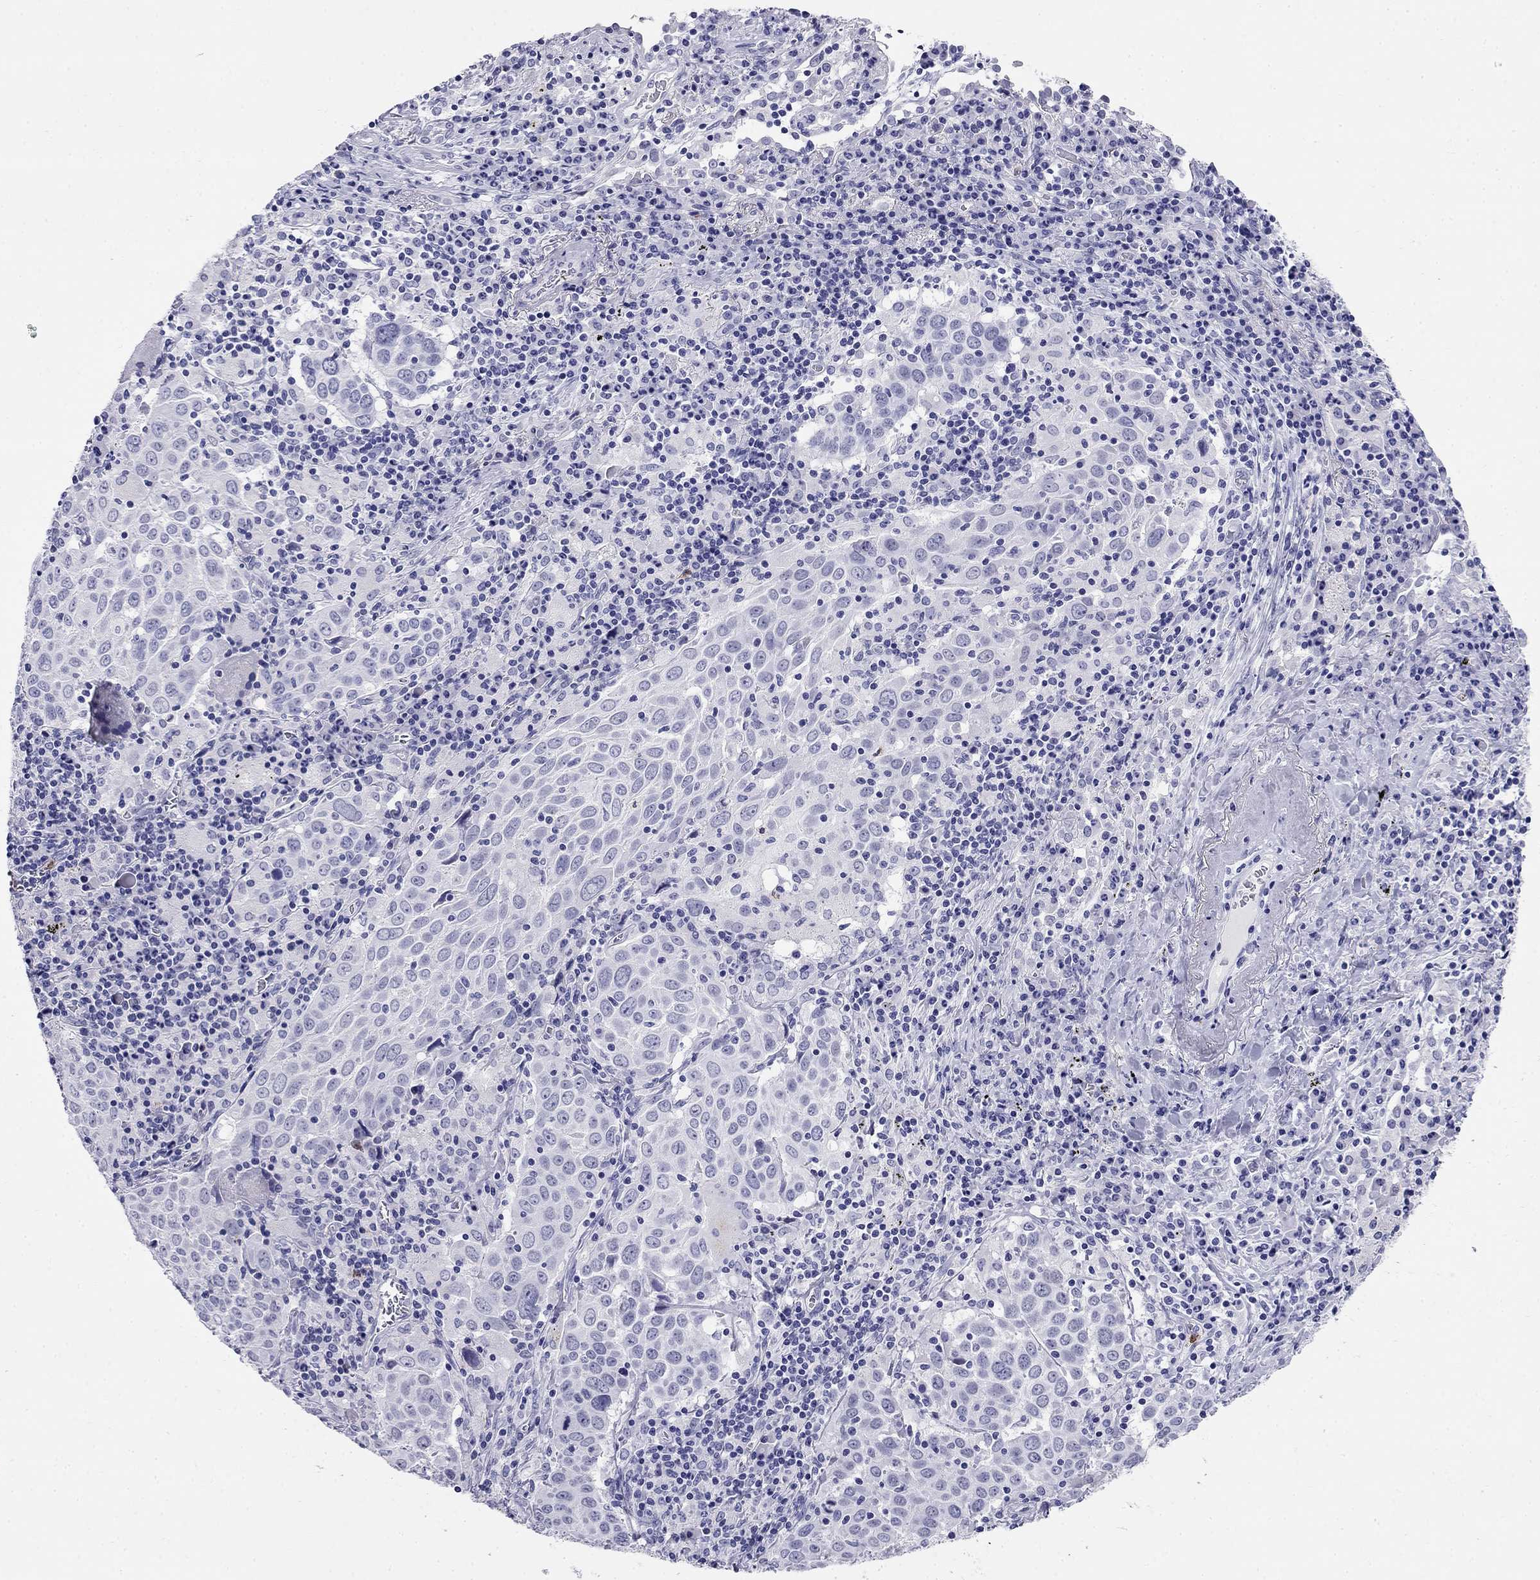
{"staining": {"intensity": "negative", "quantity": "none", "location": "none"}, "tissue": "lung cancer", "cell_type": "Tumor cells", "image_type": "cancer", "snomed": [{"axis": "morphology", "description": "Squamous cell carcinoma, NOS"}, {"axis": "topography", "description": "Lung"}], "caption": "Lung cancer (squamous cell carcinoma) was stained to show a protein in brown. There is no significant expression in tumor cells.", "gene": "PPP1R36", "patient": {"sex": "male", "age": 57}}